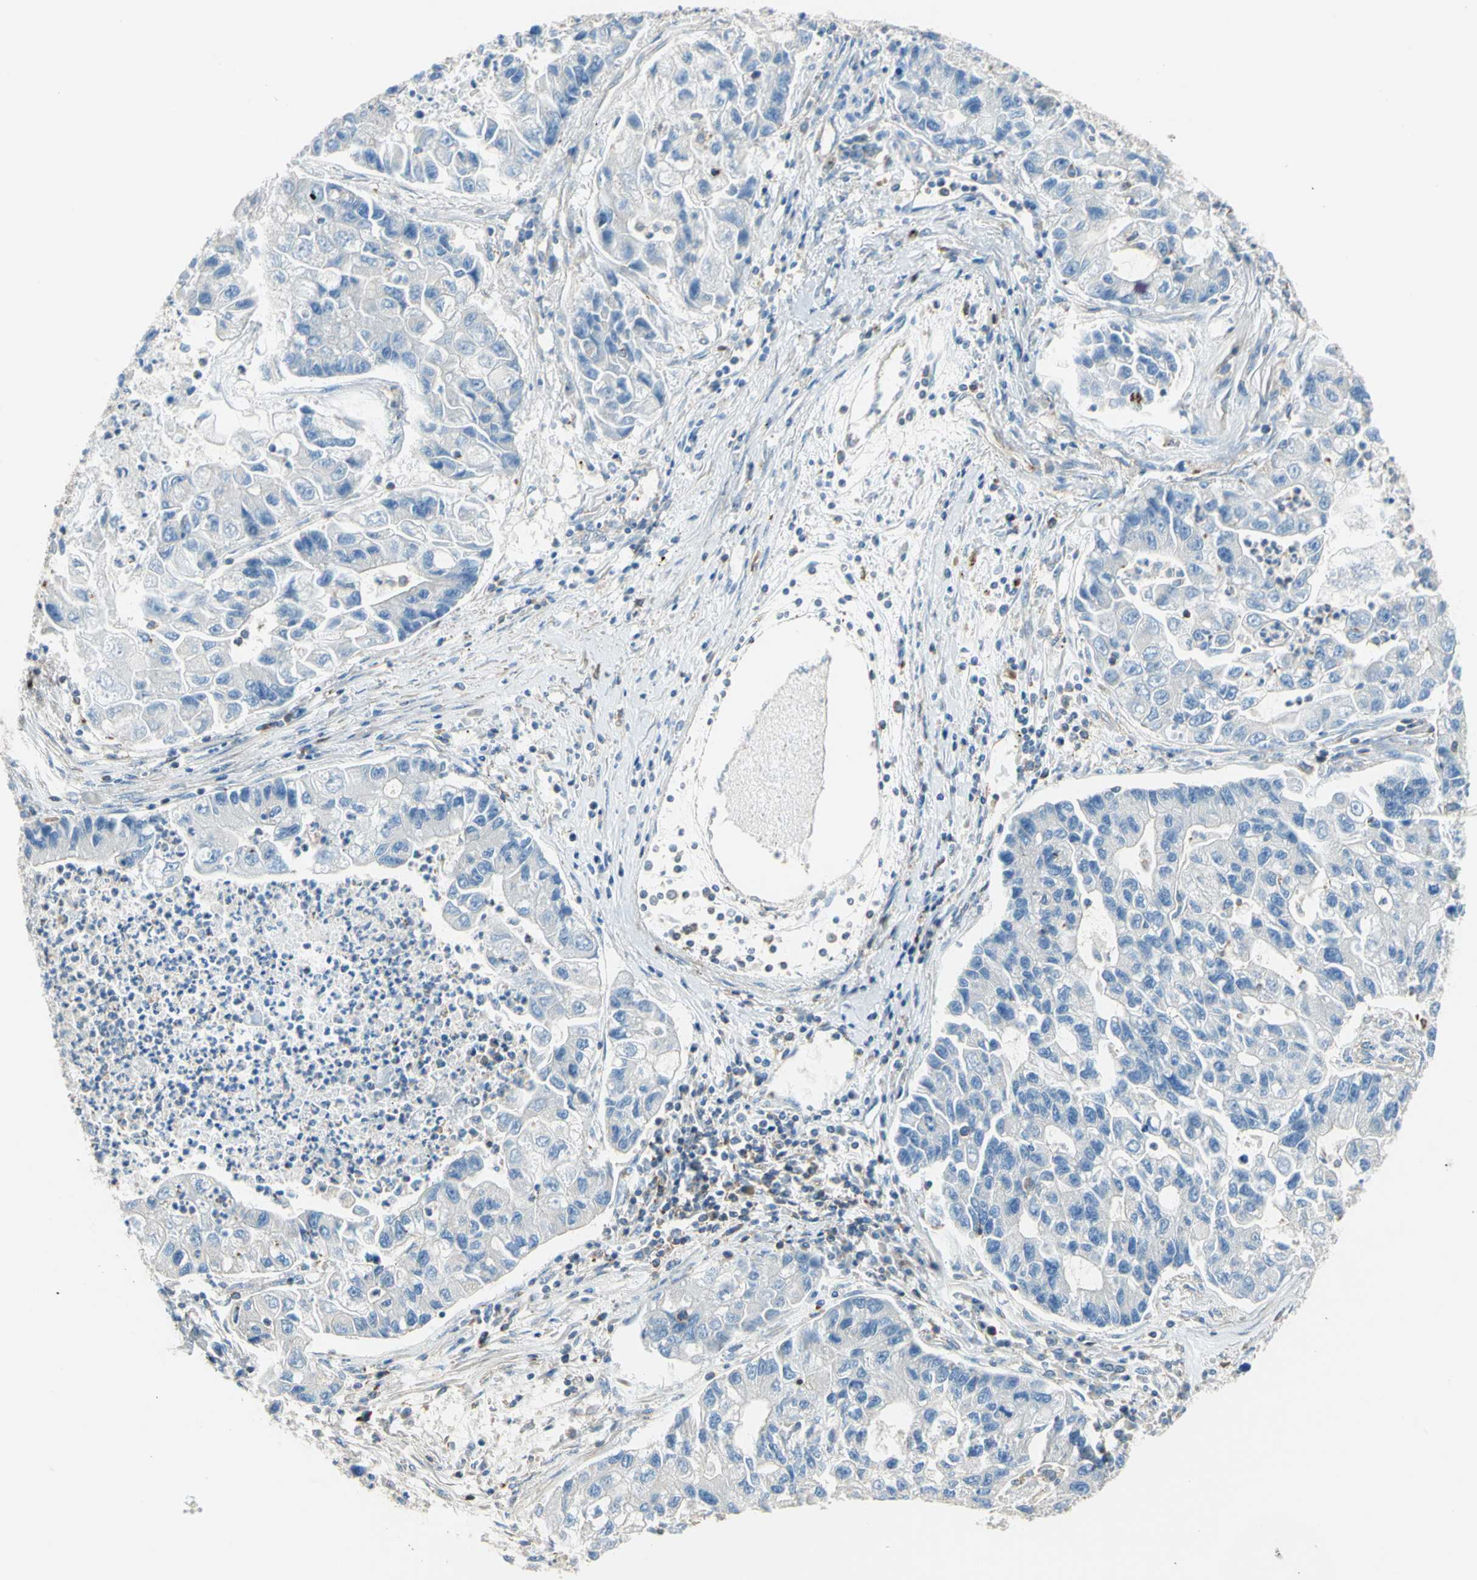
{"staining": {"intensity": "negative", "quantity": "none", "location": "none"}, "tissue": "lung cancer", "cell_type": "Tumor cells", "image_type": "cancer", "snomed": [{"axis": "morphology", "description": "Adenocarcinoma, NOS"}, {"axis": "topography", "description": "Lung"}], "caption": "Human lung cancer (adenocarcinoma) stained for a protein using immunohistochemistry exhibits no positivity in tumor cells.", "gene": "SEMA4C", "patient": {"sex": "female", "age": 51}}